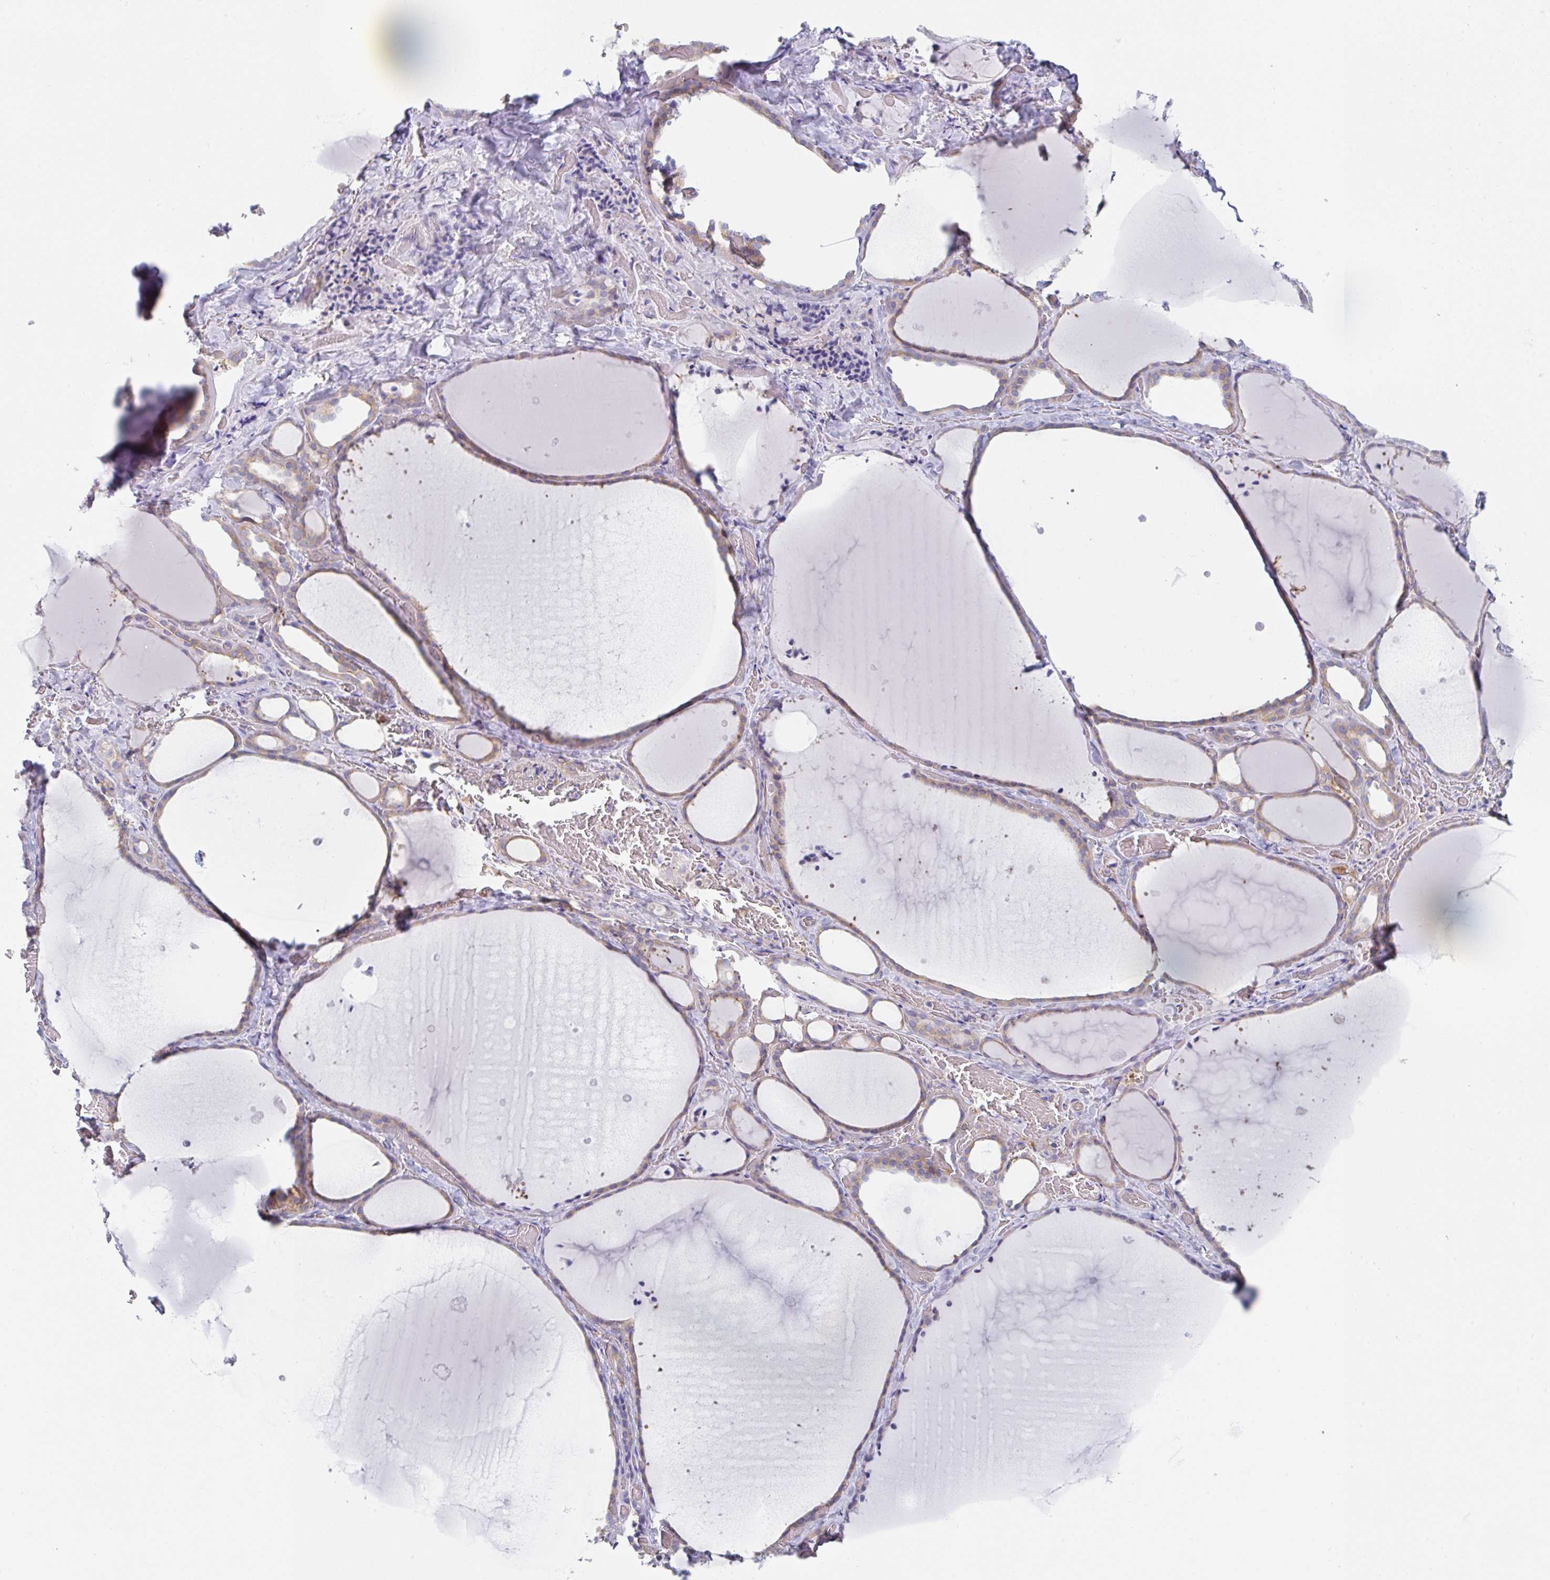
{"staining": {"intensity": "weak", "quantity": "25%-75%", "location": "cytoplasmic/membranous"}, "tissue": "thyroid gland", "cell_type": "Glandular cells", "image_type": "normal", "snomed": [{"axis": "morphology", "description": "Normal tissue, NOS"}, {"axis": "topography", "description": "Thyroid gland"}], "caption": "About 25%-75% of glandular cells in unremarkable human thyroid gland reveal weak cytoplasmic/membranous protein expression as visualized by brown immunohistochemical staining.", "gene": "AMPD2", "patient": {"sex": "female", "age": 36}}